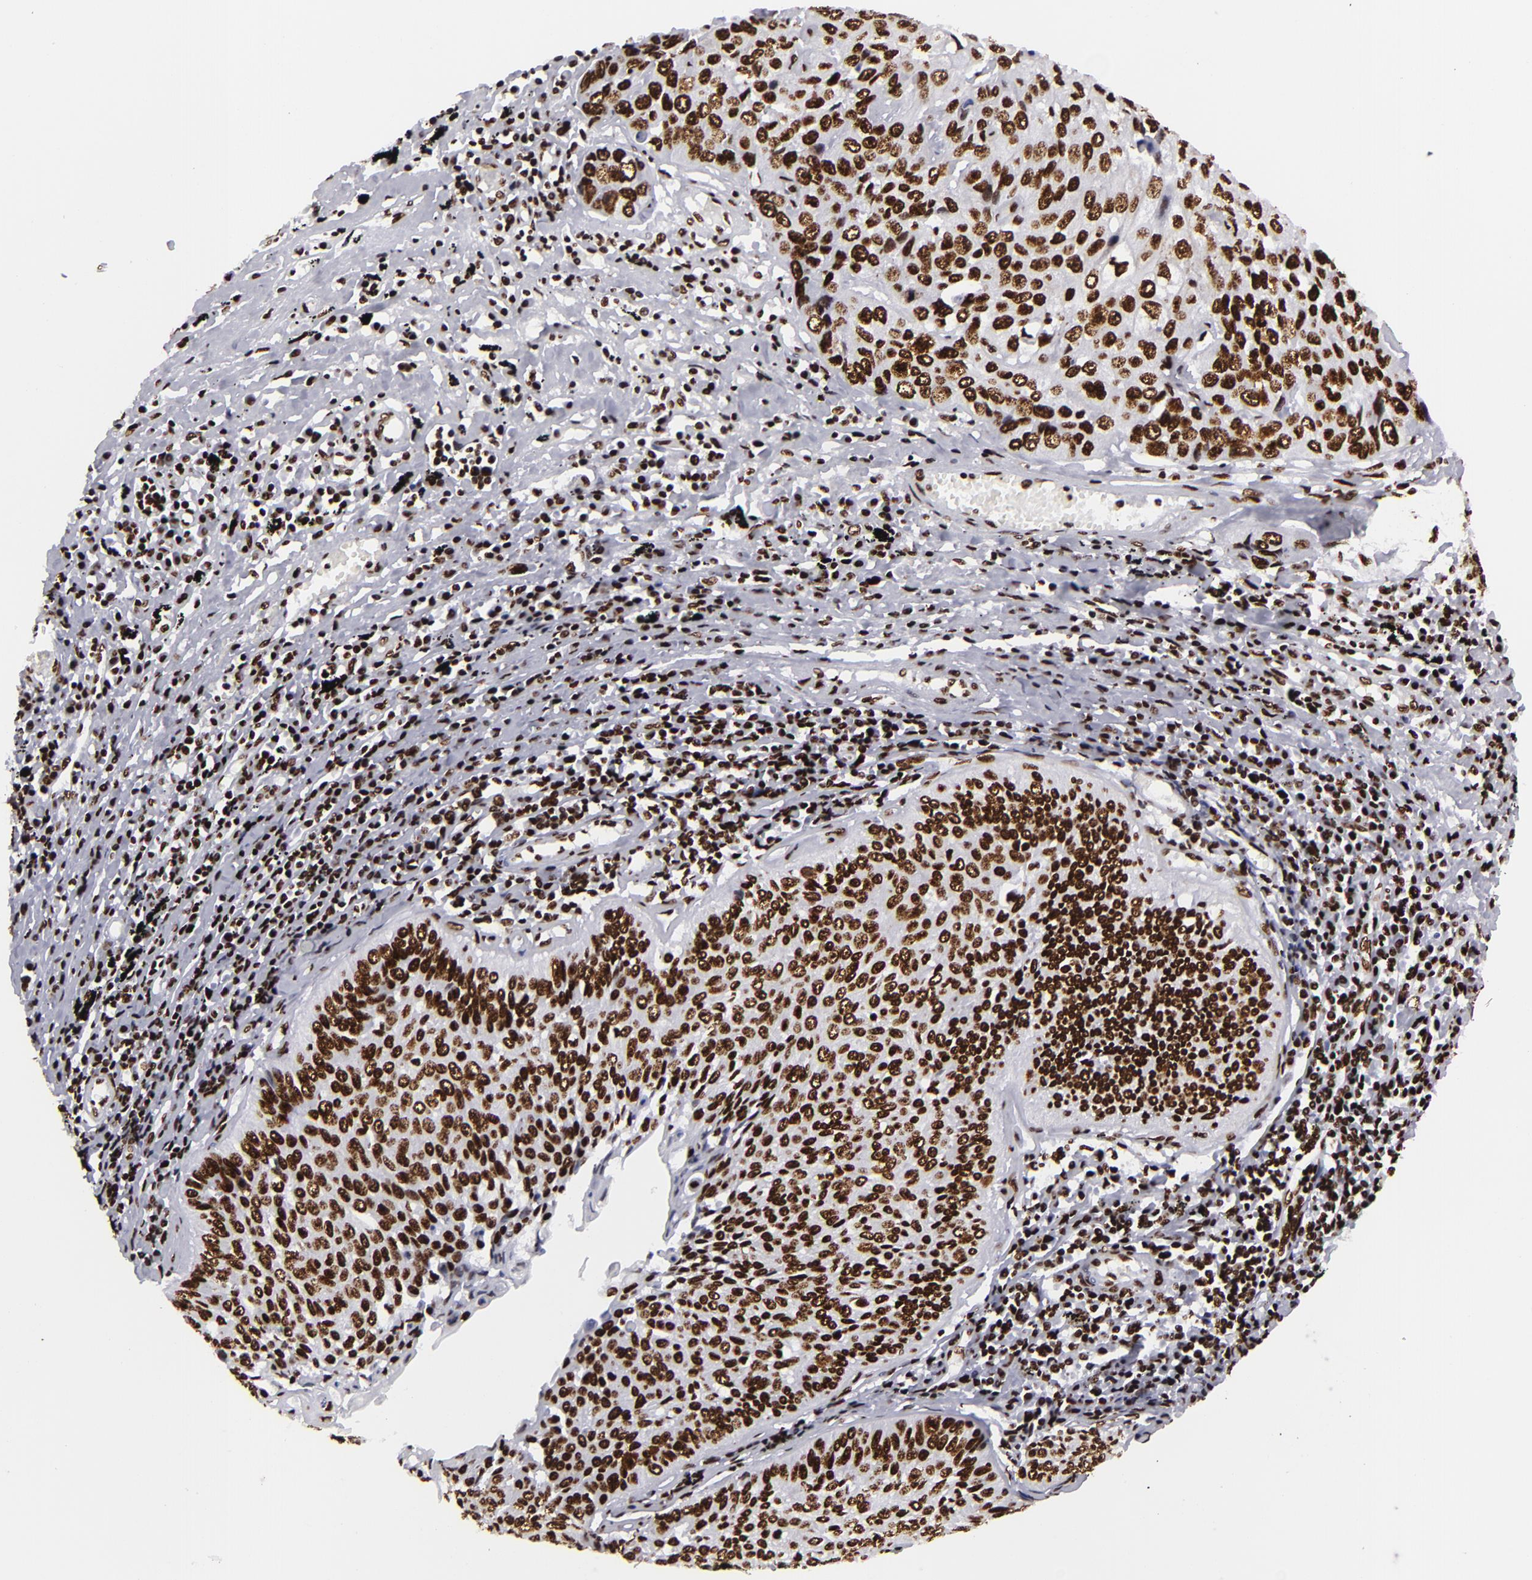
{"staining": {"intensity": "strong", "quantity": ">75%", "location": "nuclear"}, "tissue": "lung cancer", "cell_type": "Tumor cells", "image_type": "cancer", "snomed": [{"axis": "morphology", "description": "Adenocarcinoma, NOS"}, {"axis": "topography", "description": "Lung"}], "caption": "Immunohistochemical staining of lung cancer (adenocarcinoma) exhibits high levels of strong nuclear positivity in about >75% of tumor cells.", "gene": "SAFB", "patient": {"sex": "male", "age": 60}}